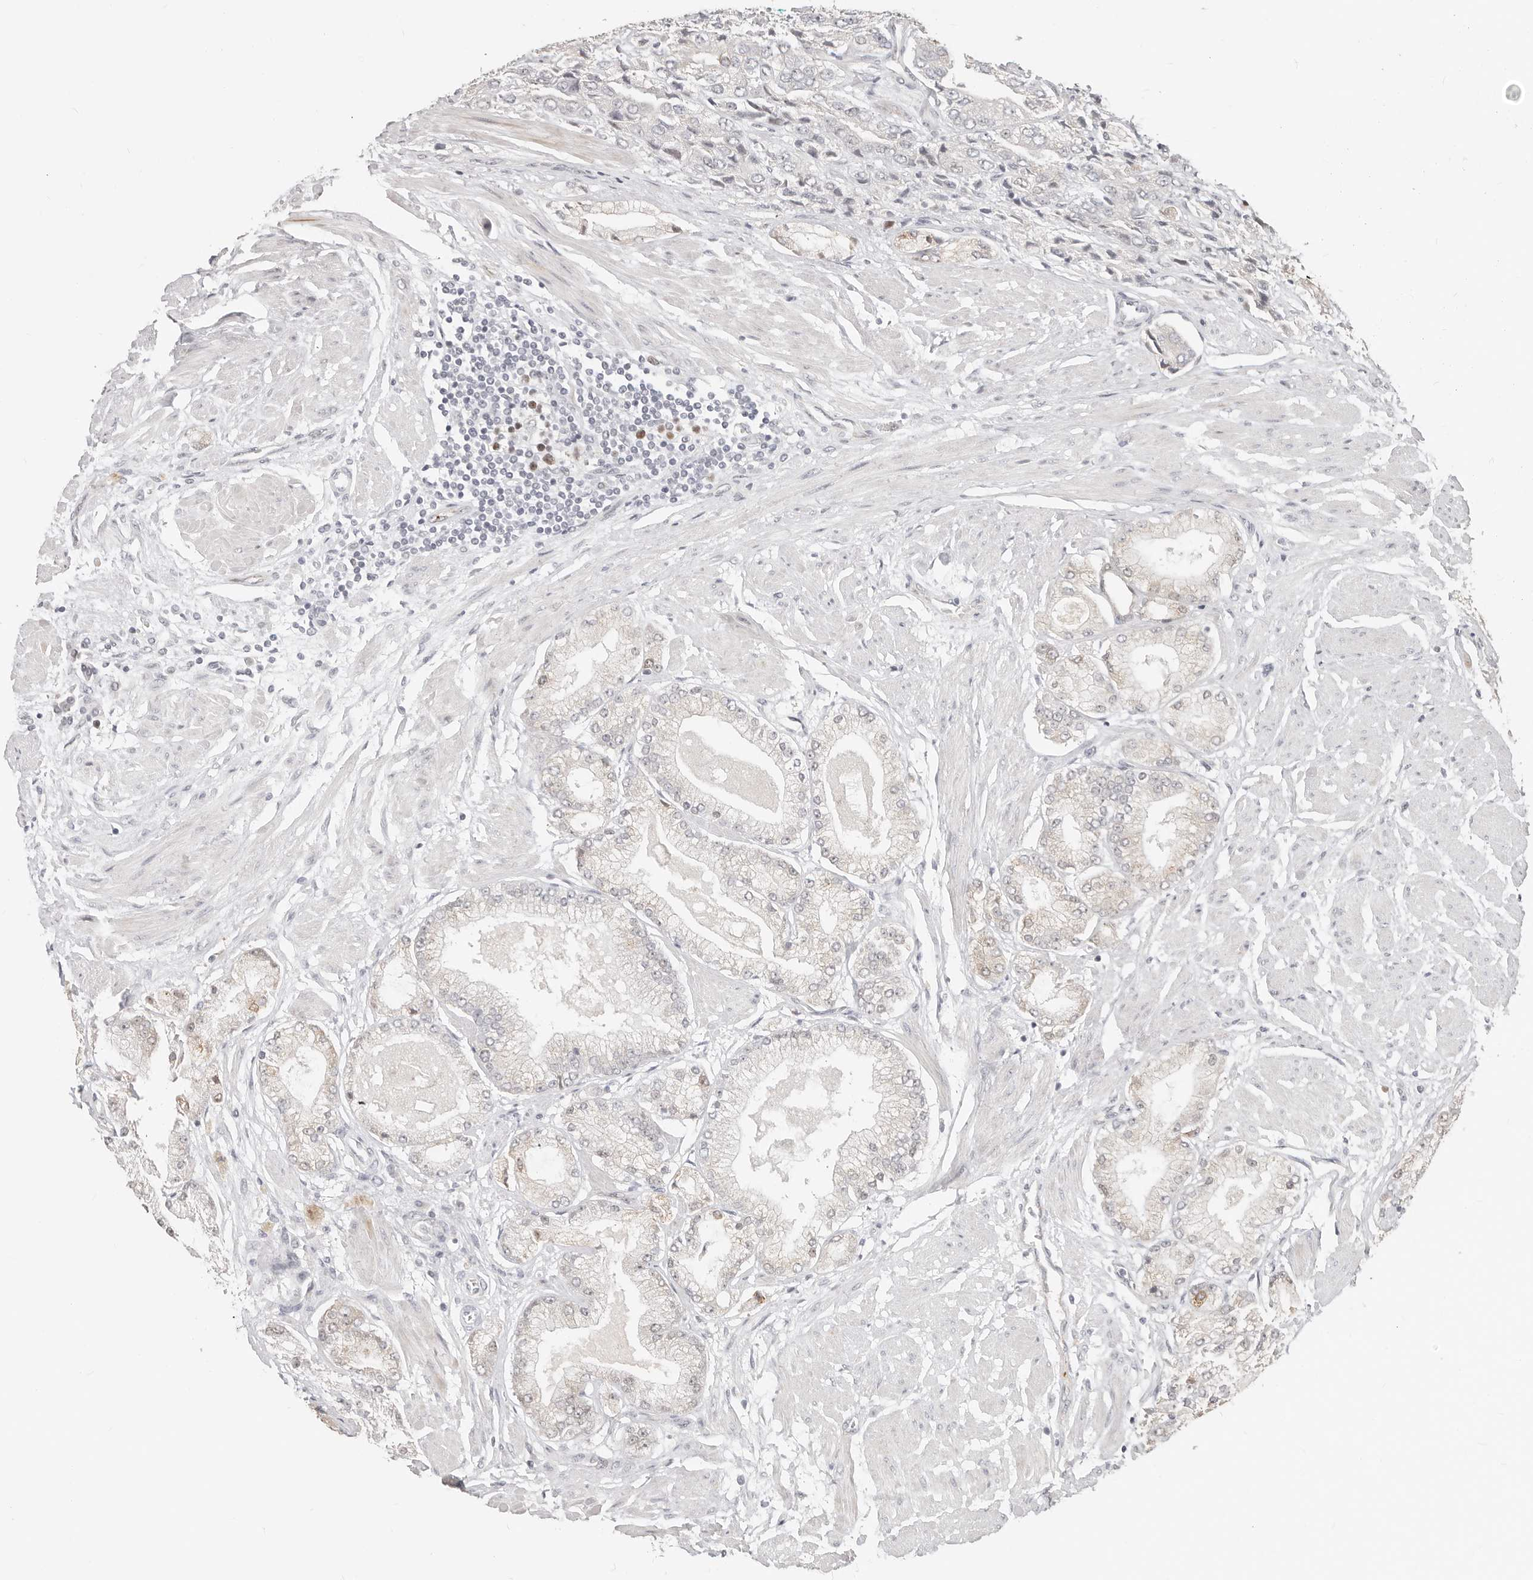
{"staining": {"intensity": "negative", "quantity": "none", "location": "none"}, "tissue": "prostate cancer", "cell_type": "Tumor cells", "image_type": "cancer", "snomed": [{"axis": "morphology", "description": "Adenocarcinoma, High grade"}, {"axis": "topography", "description": "Prostate"}], "caption": "Prostate cancer was stained to show a protein in brown. There is no significant expression in tumor cells.", "gene": "RFC2", "patient": {"sex": "male", "age": 50}}